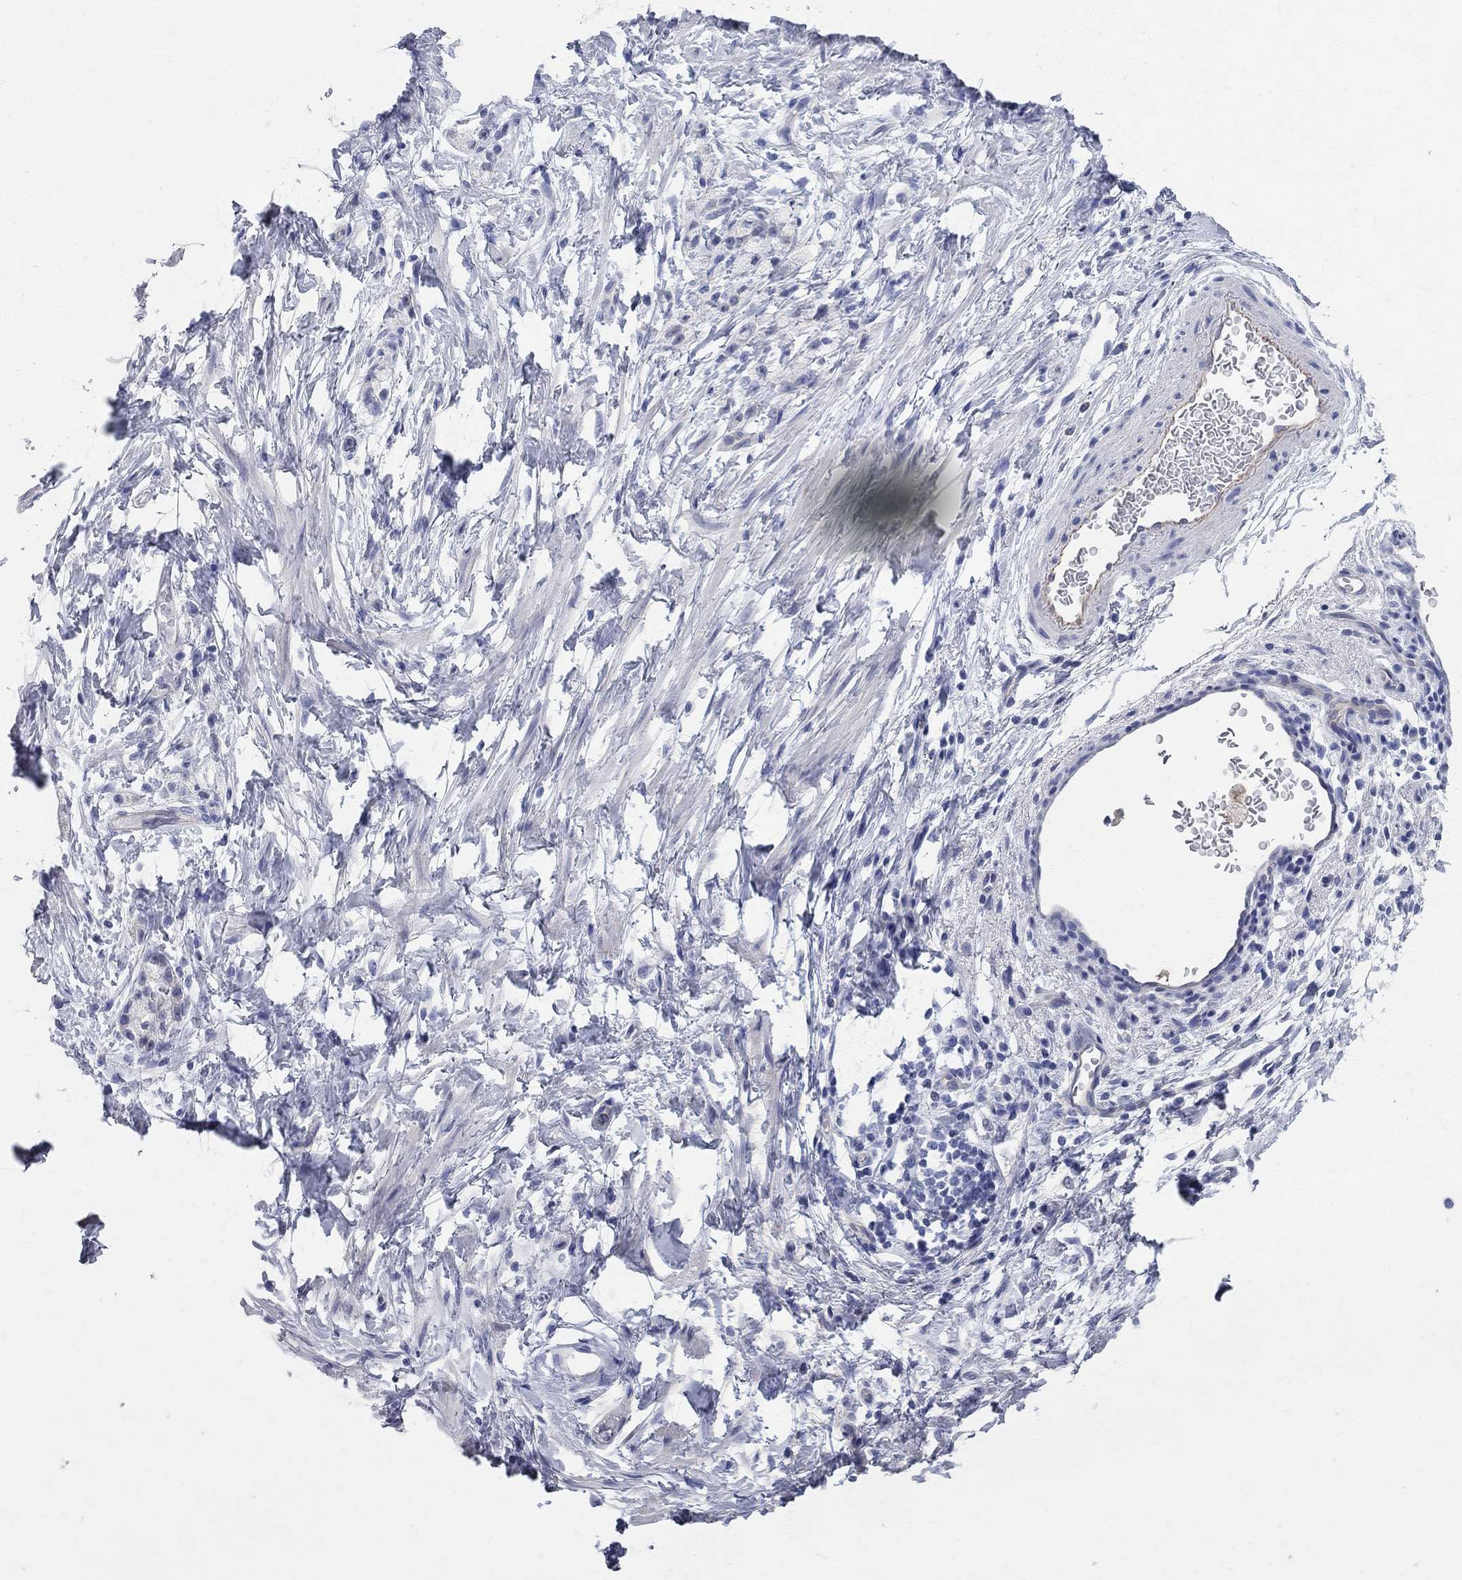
{"staining": {"intensity": "negative", "quantity": "none", "location": "none"}, "tissue": "stomach cancer", "cell_type": "Tumor cells", "image_type": "cancer", "snomed": [{"axis": "morphology", "description": "Adenocarcinoma, NOS"}, {"axis": "topography", "description": "Stomach"}], "caption": "This is a histopathology image of immunohistochemistry staining of stomach cancer, which shows no staining in tumor cells.", "gene": "AOX1", "patient": {"sex": "male", "age": 58}}